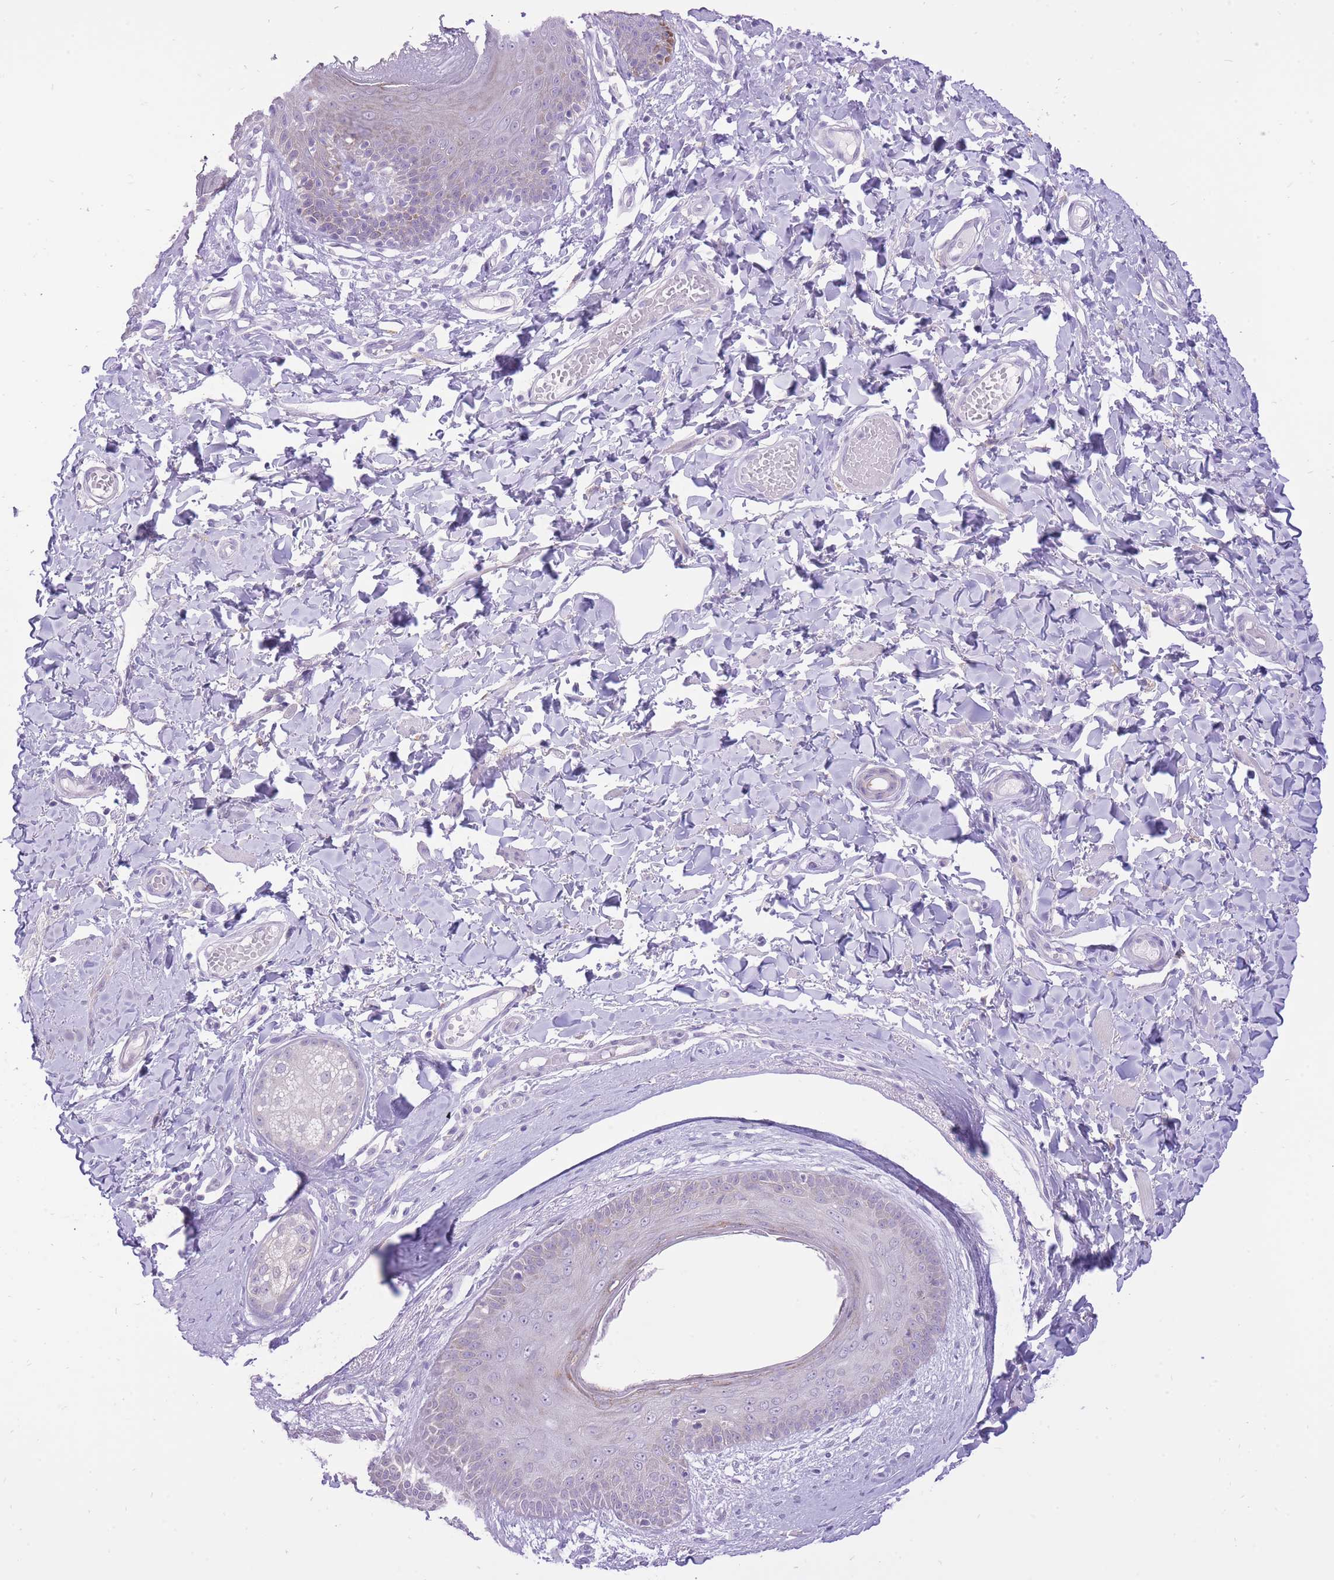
{"staining": {"intensity": "moderate", "quantity": "25%-75%", "location": "cytoplasmic/membranous"}, "tissue": "skin", "cell_type": "Epidermal cells", "image_type": "normal", "snomed": [{"axis": "morphology", "description": "Normal tissue, NOS"}, {"axis": "topography", "description": "Vulva"}], "caption": "Protein expression by immunohistochemistry (IHC) shows moderate cytoplasmic/membranous expression in about 25%-75% of epidermal cells in benign skin. (DAB (3,3'-diaminobenzidine) IHC with brightfield microscopy, high magnification).", "gene": "DENND2D", "patient": {"sex": "female", "age": 66}}